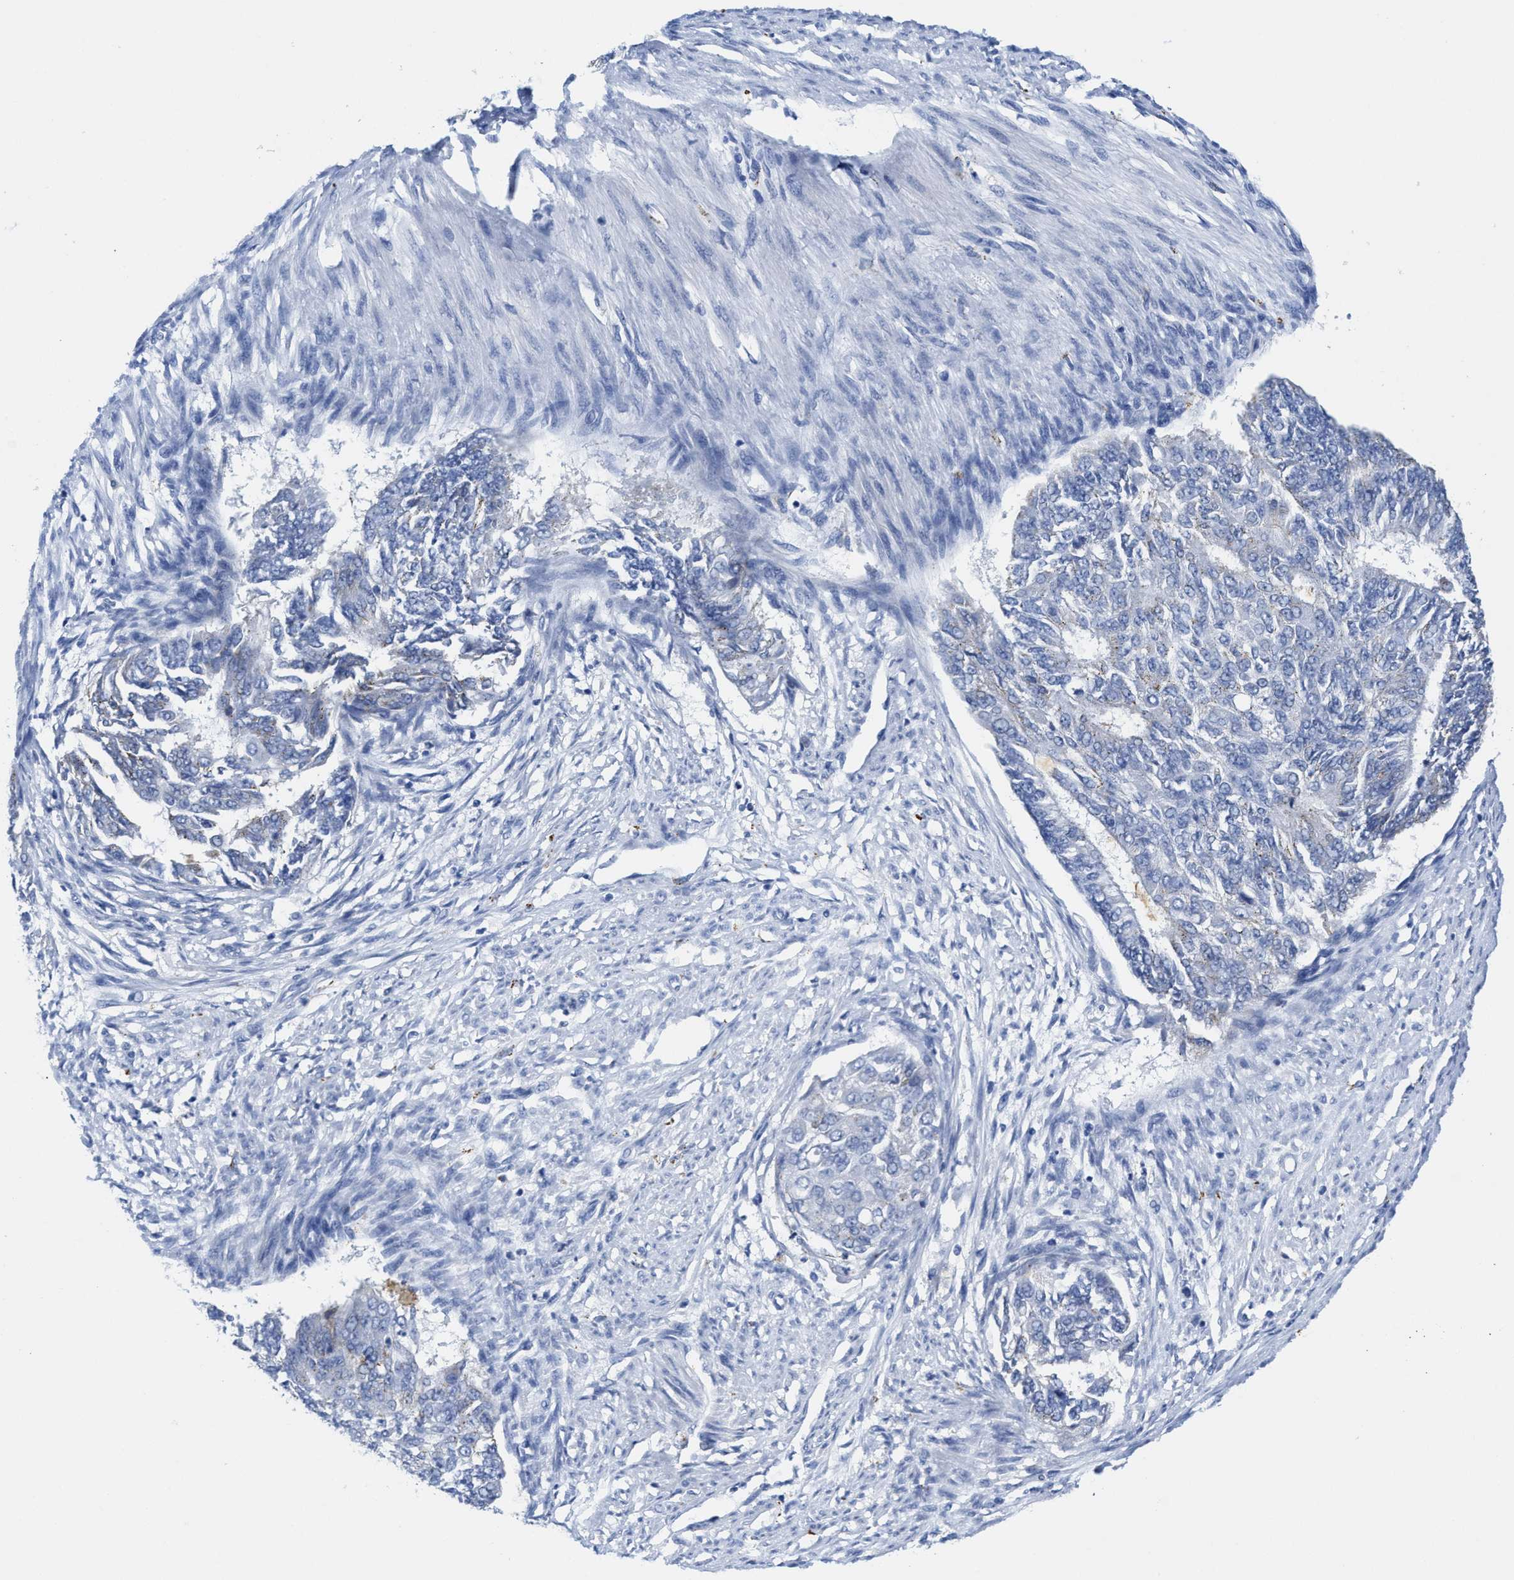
{"staining": {"intensity": "negative", "quantity": "none", "location": "none"}, "tissue": "endometrial cancer", "cell_type": "Tumor cells", "image_type": "cancer", "snomed": [{"axis": "morphology", "description": "Adenocarcinoma, NOS"}, {"axis": "topography", "description": "Endometrium"}], "caption": "IHC histopathology image of neoplastic tissue: adenocarcinoma (endometrial) stained with DAB (3,3'-diaminobenzidine) shows no significant protein staining in tumor cells.", "gene": "TBRG4", "patient": {"sex": "female", "age": 32}}